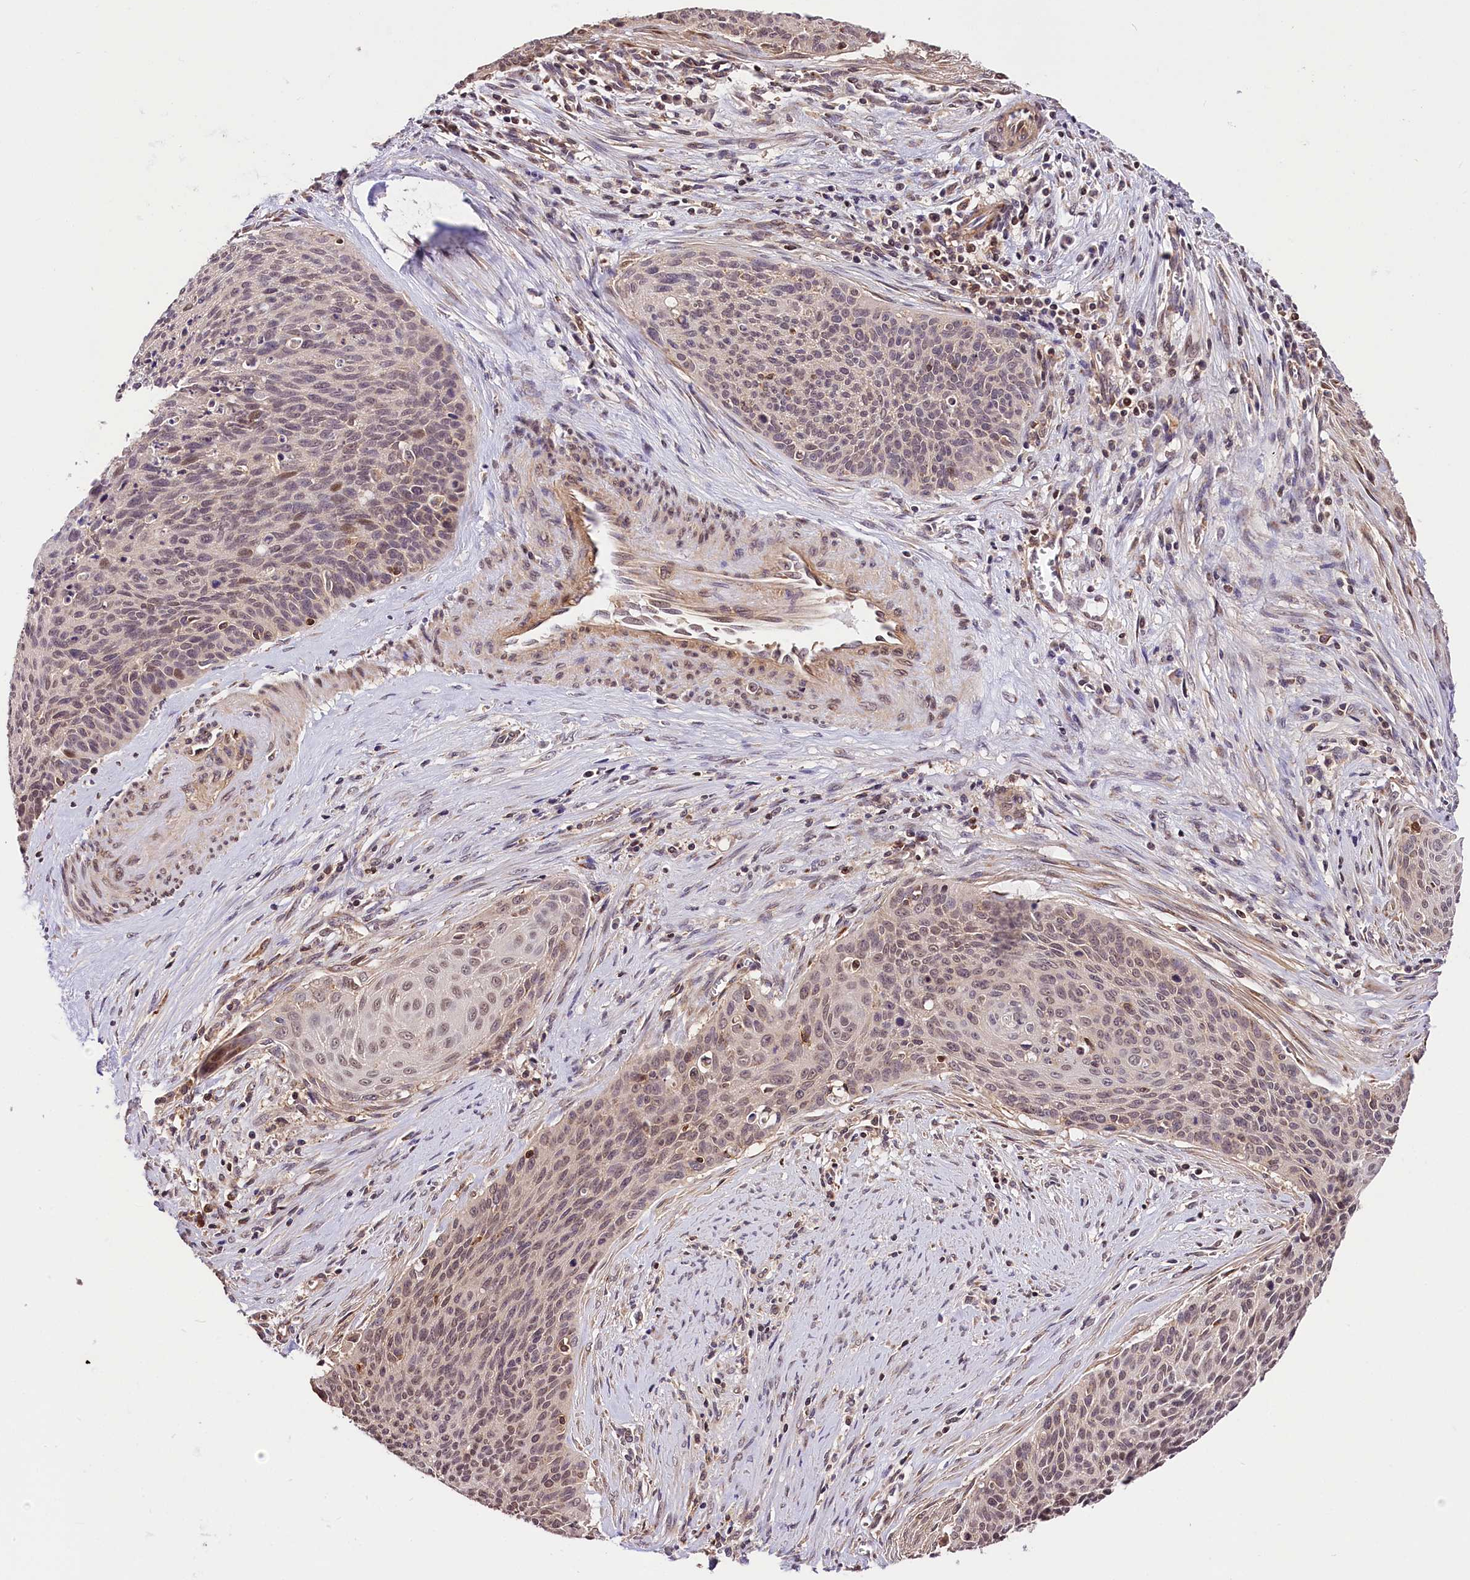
{"staining": {"intensity": "weak", "quantity": "<25%", "location": "nuclear"}, "tissue": "cervical cancer", "cell_type": "Tumor cells", "image_type": "cancer", "snomed": [{"axis": "morphology", "description": "Squamous cell carcinoma, NOS"}, {"axis": "topography", "description": "Cervix"}], "caption": "Immunohistochemistry photomicrograph of squamous cell carcinoma (cervical) stained for a protein (brown), which reveals no positivity in tumor cells.", "gene": "CHORDC1", "patient": {"sex": "female", "age": 55}}